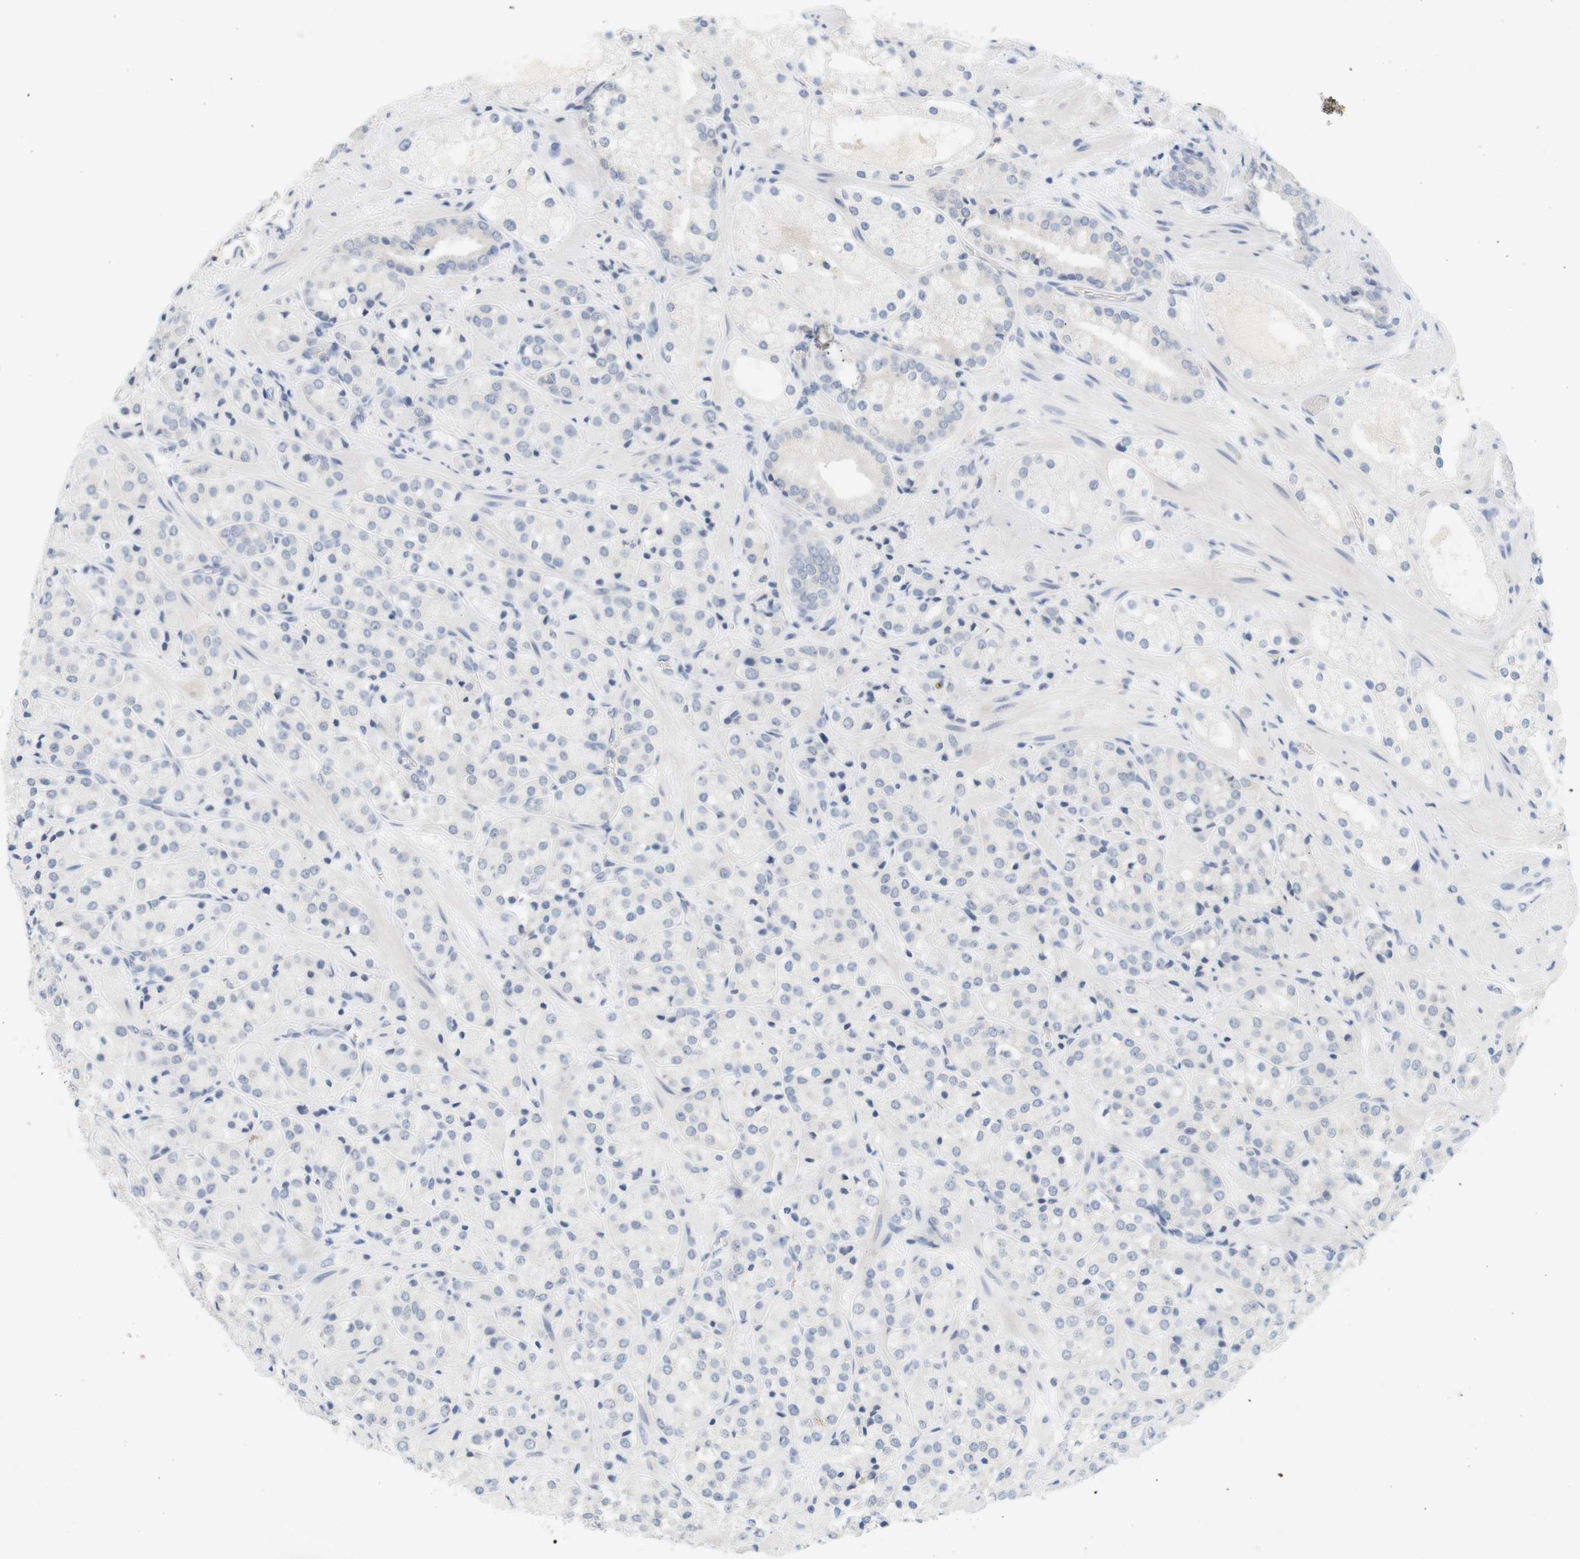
{"staining": {"intensity": "negative", "quantity": "none", "location": "none"}, "tissue": "prostate cancer", "cell_type": "Tumor cells", "image_type": "cancer", "snomed": [{"axis": "morphology", "description": "Adenocarcinoma, High grade"}, {"axis": "topography", "description": "Prostate"}], "caption": "Tumor cells show no significant protein positivity in prostate adenocarcinoma (high-grade).", "gene": "OPRM1", "patient": {"sex": "male", "age": 64}}